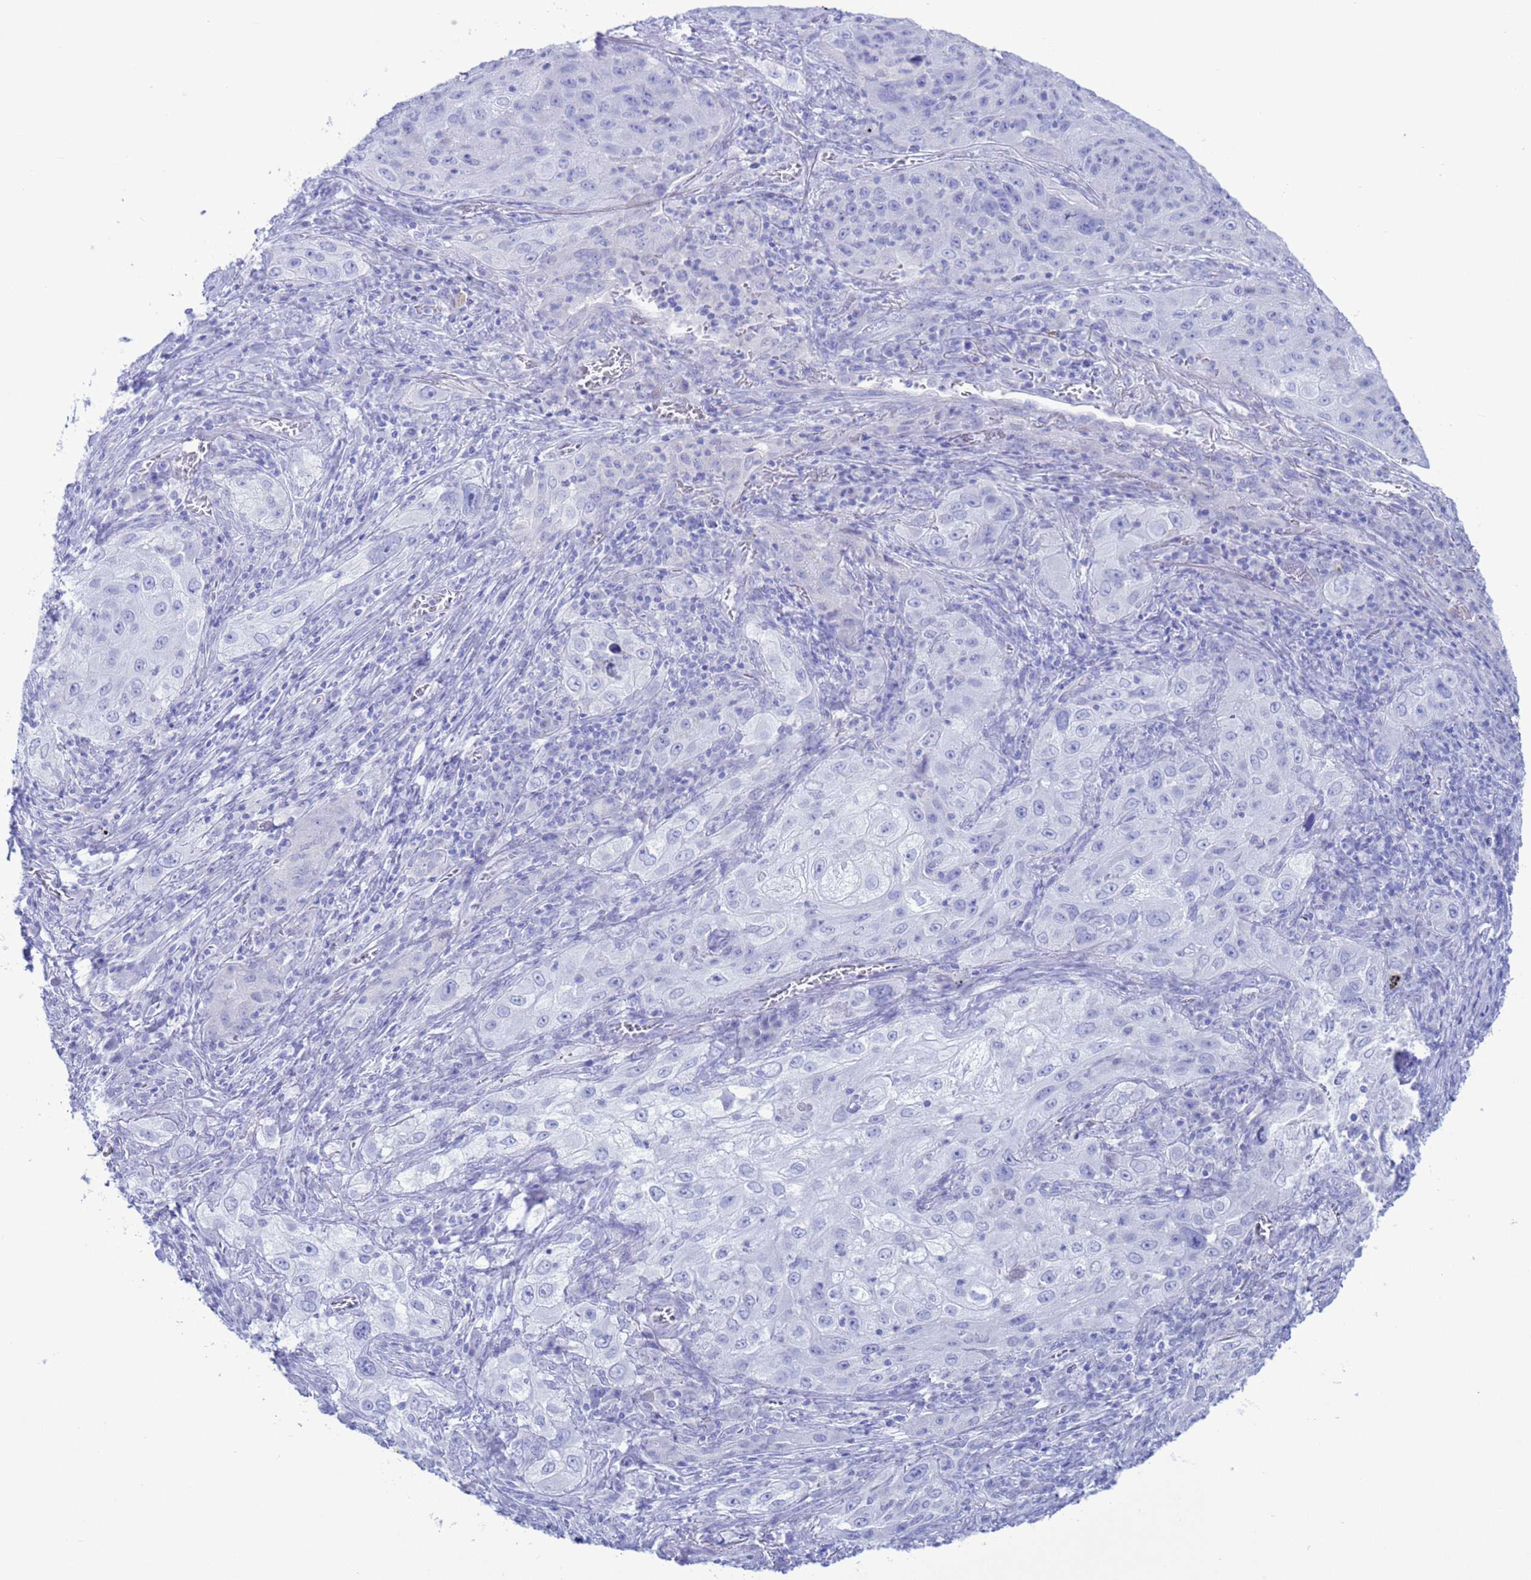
{"staining": {"intensity": "negative", "quantity": "none", "location": "none"}, "tissue": "lung cancer", "cell_type": "Tumor cells", "image_type": "cancer", "snomed": [{"axis": "morphology", "description": "Squamous cell carcinoma, NOS"}, {"axis": "topography", "description": "Lung"}], "caption": "DAB (3,3'-diaminobenzidine) immunohistochemical staining of human lung cancer displays no significant expression in tumor cells.", "gene": "GSTM1", "patient": {"sex": "female", "age": 69}}